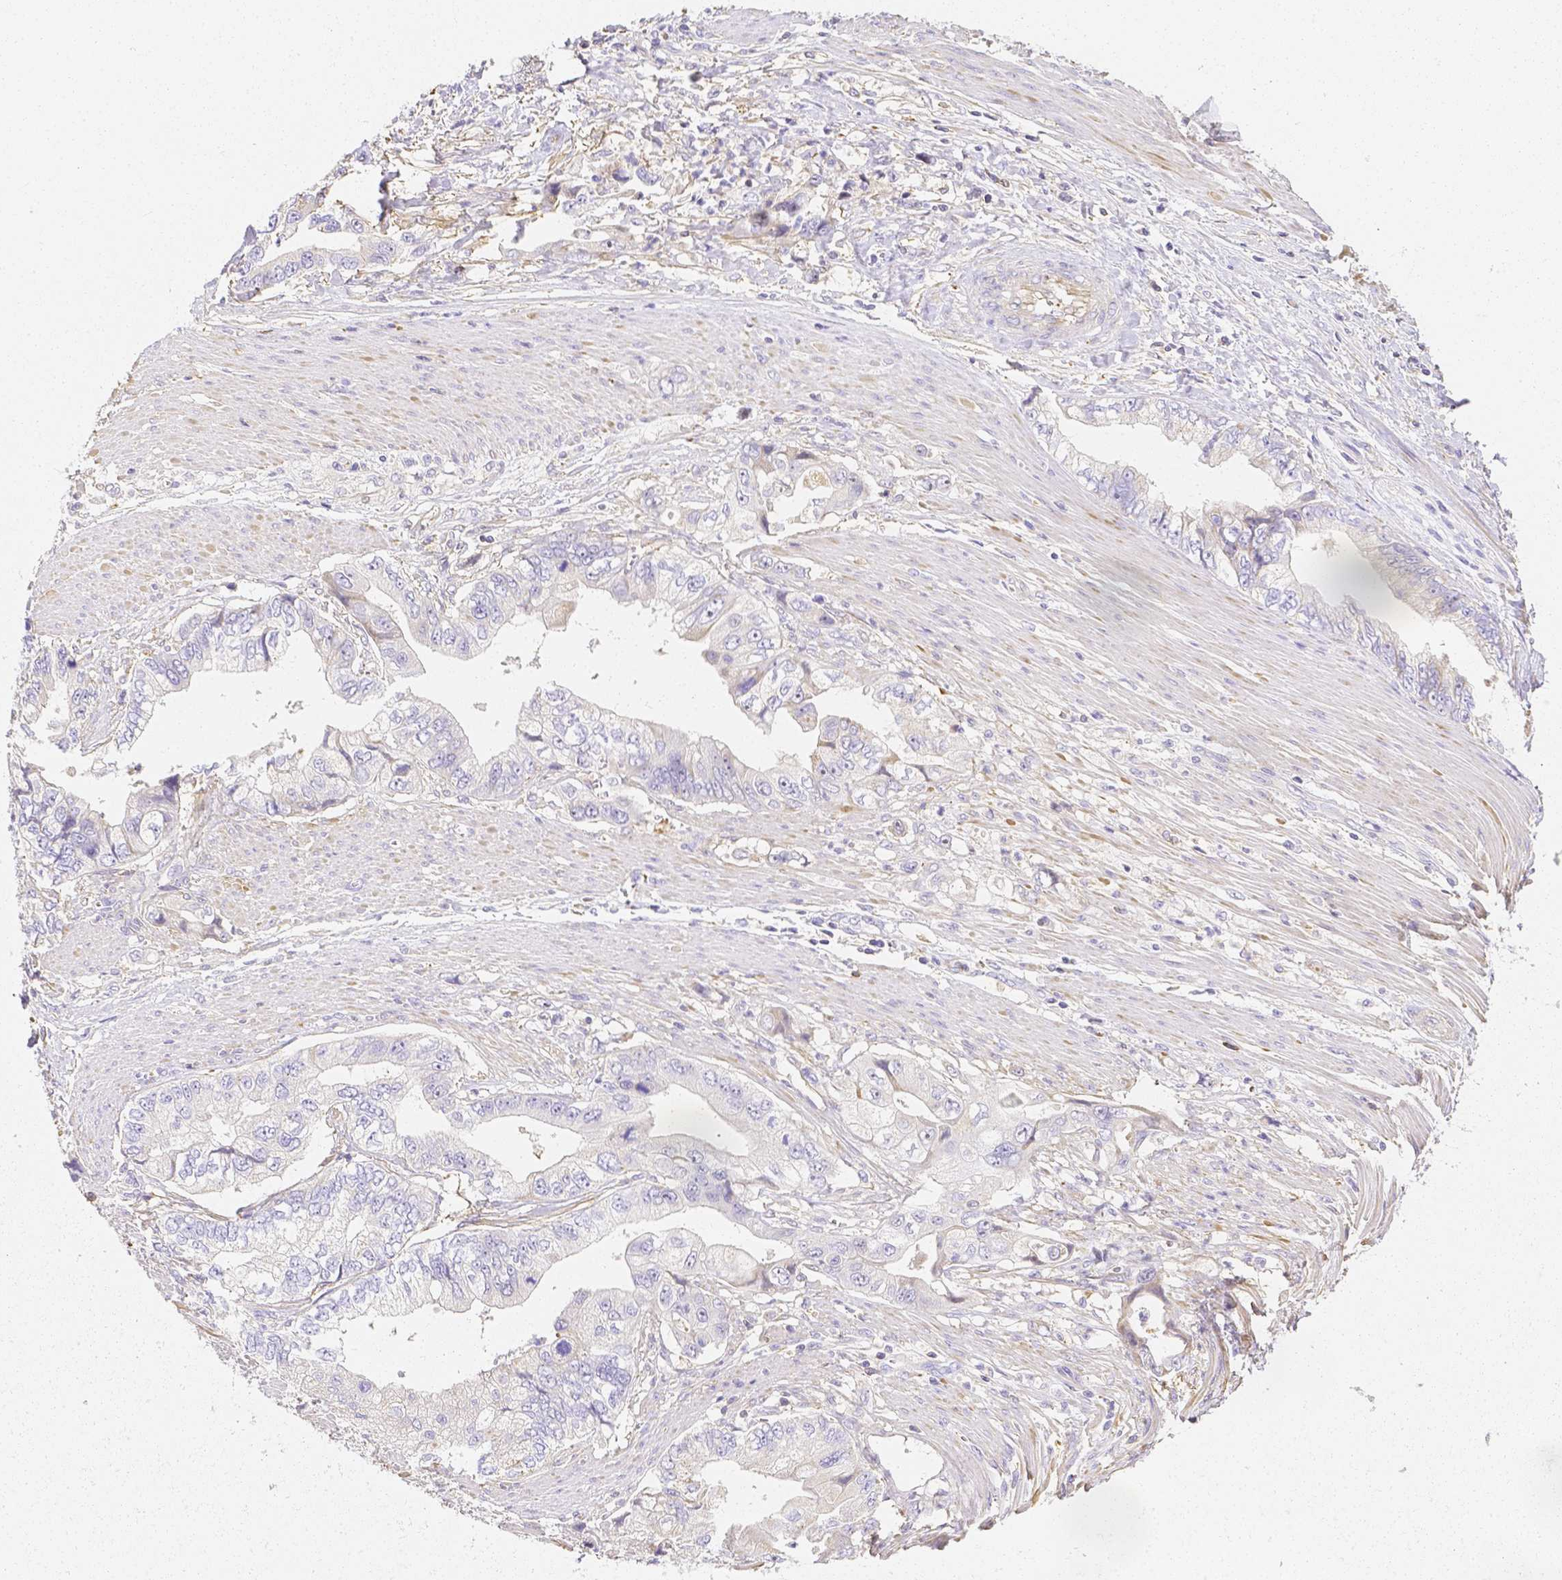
{"staining": {"intensity": "negative", "quantity": "none", "location": "none"}, "tissue": "stomach cancer", "cell_type": "Tumor cells", "image_type": "cancer", "snomed": [{"axis": "morphology", "description": "Adenocarcinoma, NOS"}, {"axis": "topography", "description": "Pancreas"}, {"axis": "topography", "description": "Stomach, upper"}], "caption": "IHC photomicrograph of stomach cancer (adenocarcinoma) stained for a protein (brown), which exhibits no expression in tumor cells. (DAB immunohistochemistry (IHC) with hematoxylin counter stain).", "gene": "ASAH2", "patient": {"sex": "male", "age": 77}}